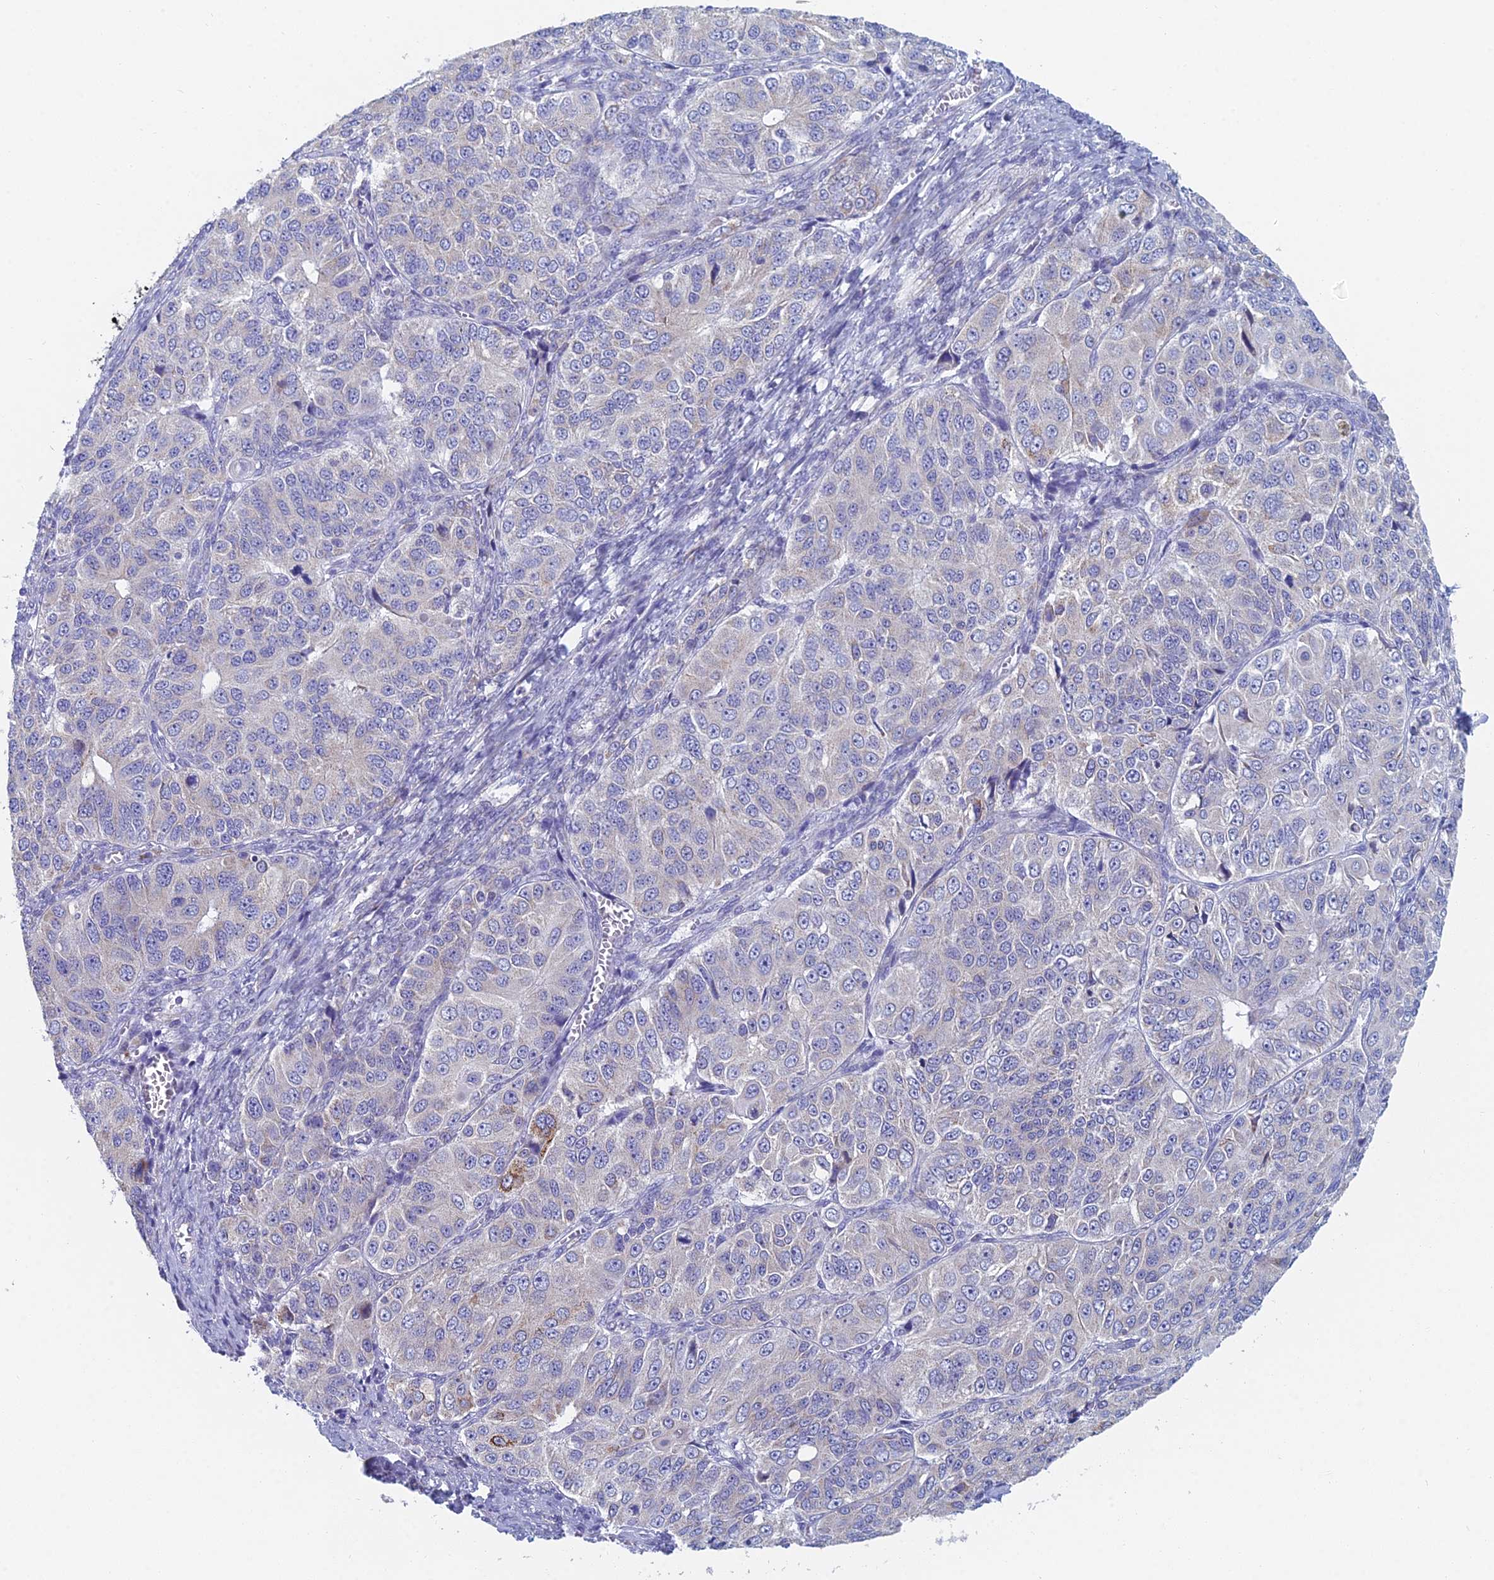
{"staining": {"intensity": "moderate", "quantity": "<25%", "location": "cytoplasmic/membranous"}, "tissue": "ovarian cancer", "cell_type": "Tumor cells", "image_type": "cancer", "snomed": [{"axis": "morphology", "description": "Carcinoma, endometroid"}, {"axis": "topography", "description": "Ovary"}], "caption": "Immunohistochemical staining of ovarian cancer (endometroid carcinoma) reveals low levels of moderate cytoplasmic/membranous protein positivity in approximately <25% of tumor cells. (brown staining indicates protein expression, while blue staining denotes nuclei).", "gene": "ACSM1", "patient": {"sex": "female", "age": 51}}